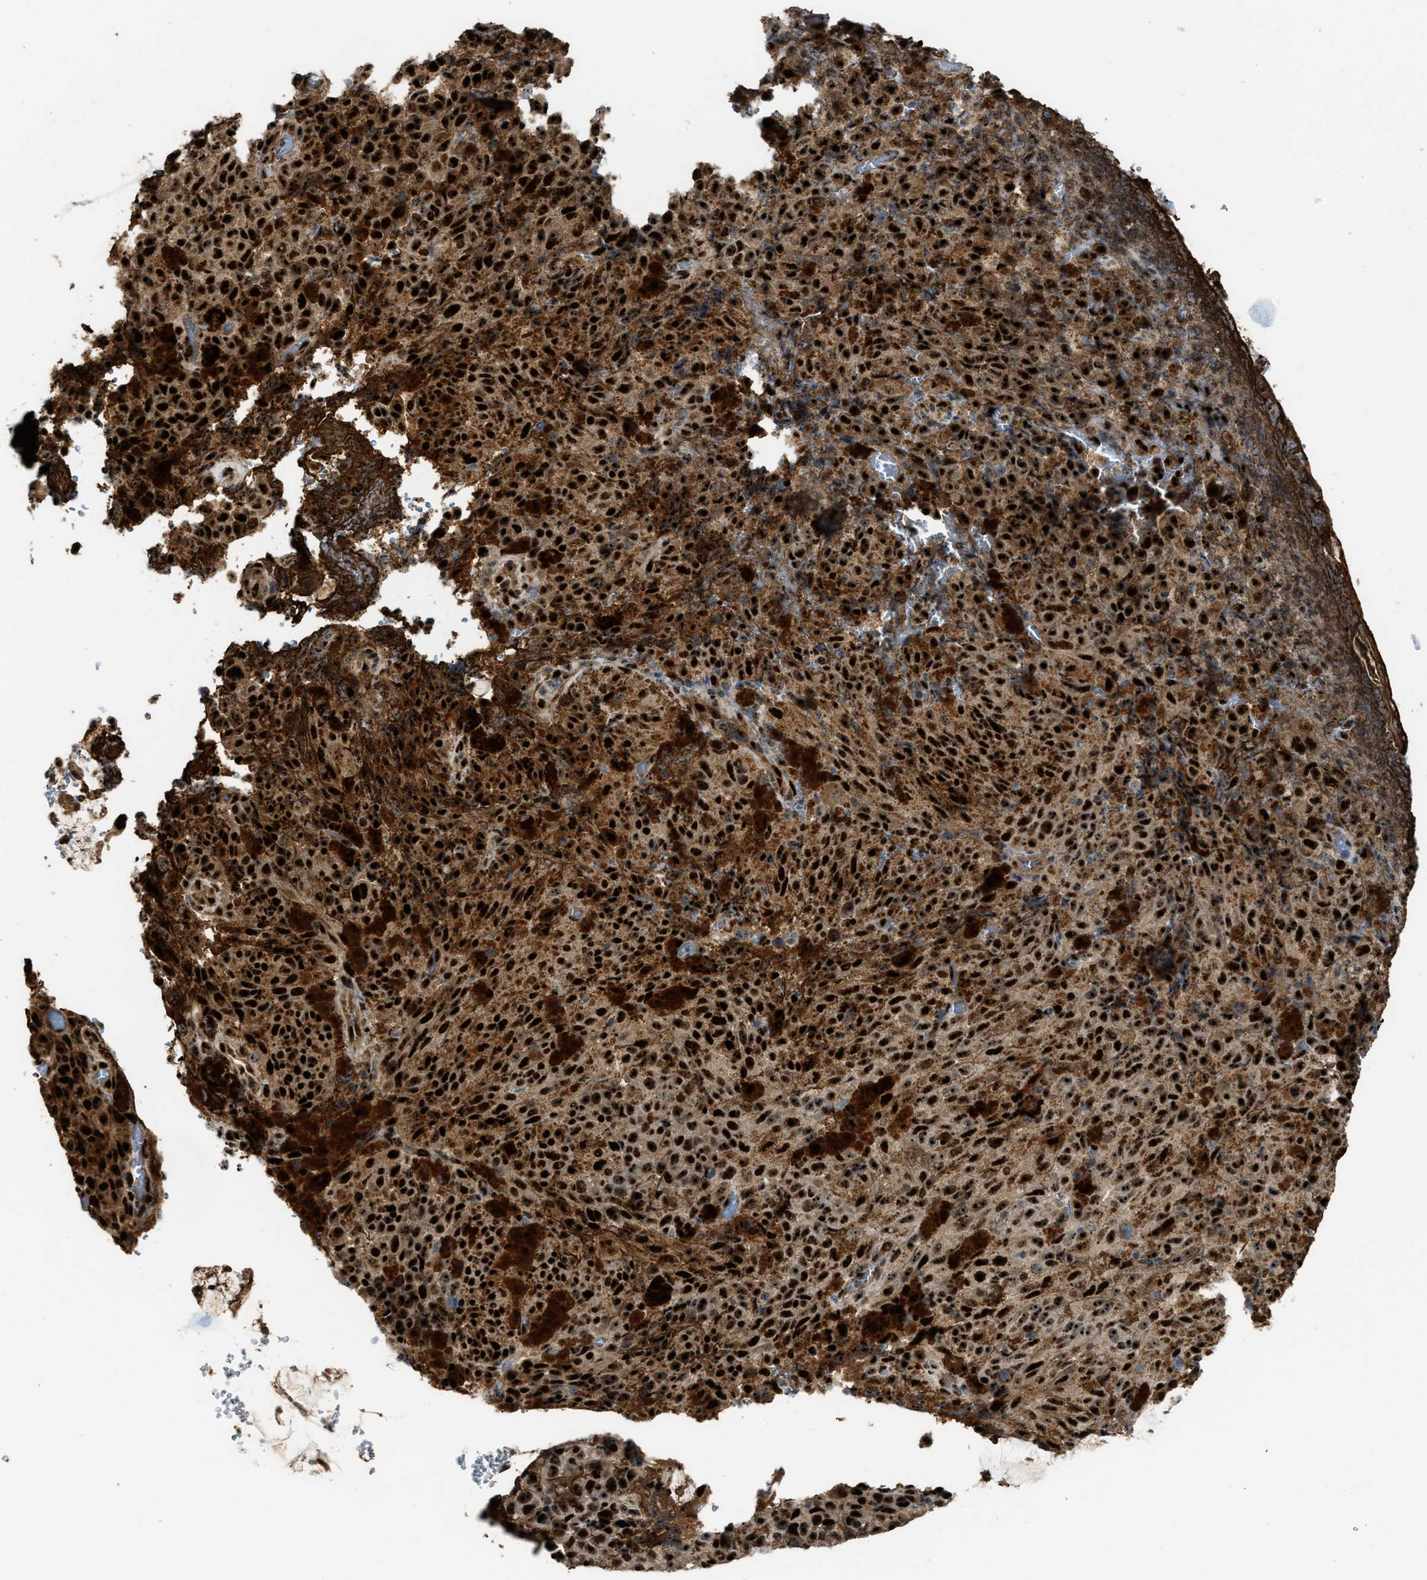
{"staining": {"intensity": "strong", "quantity": ">75%", "location": "cytoplasmic/membranous,nuclear"}, "tissue": "melanoma", "cell_type": "Tumor cells", "image_type": "cancer", "snomed": [{"axis": "morphology", "description": "Malignant melanoma, NOS"}, {"axis": "topography", "description": "Rectum"}], "caption": "Human melanoma stained with a protein marker displays strong staining in tumor cells.", "gene": "ZNF687", "patient": {"sex": "female", "age": 81}}